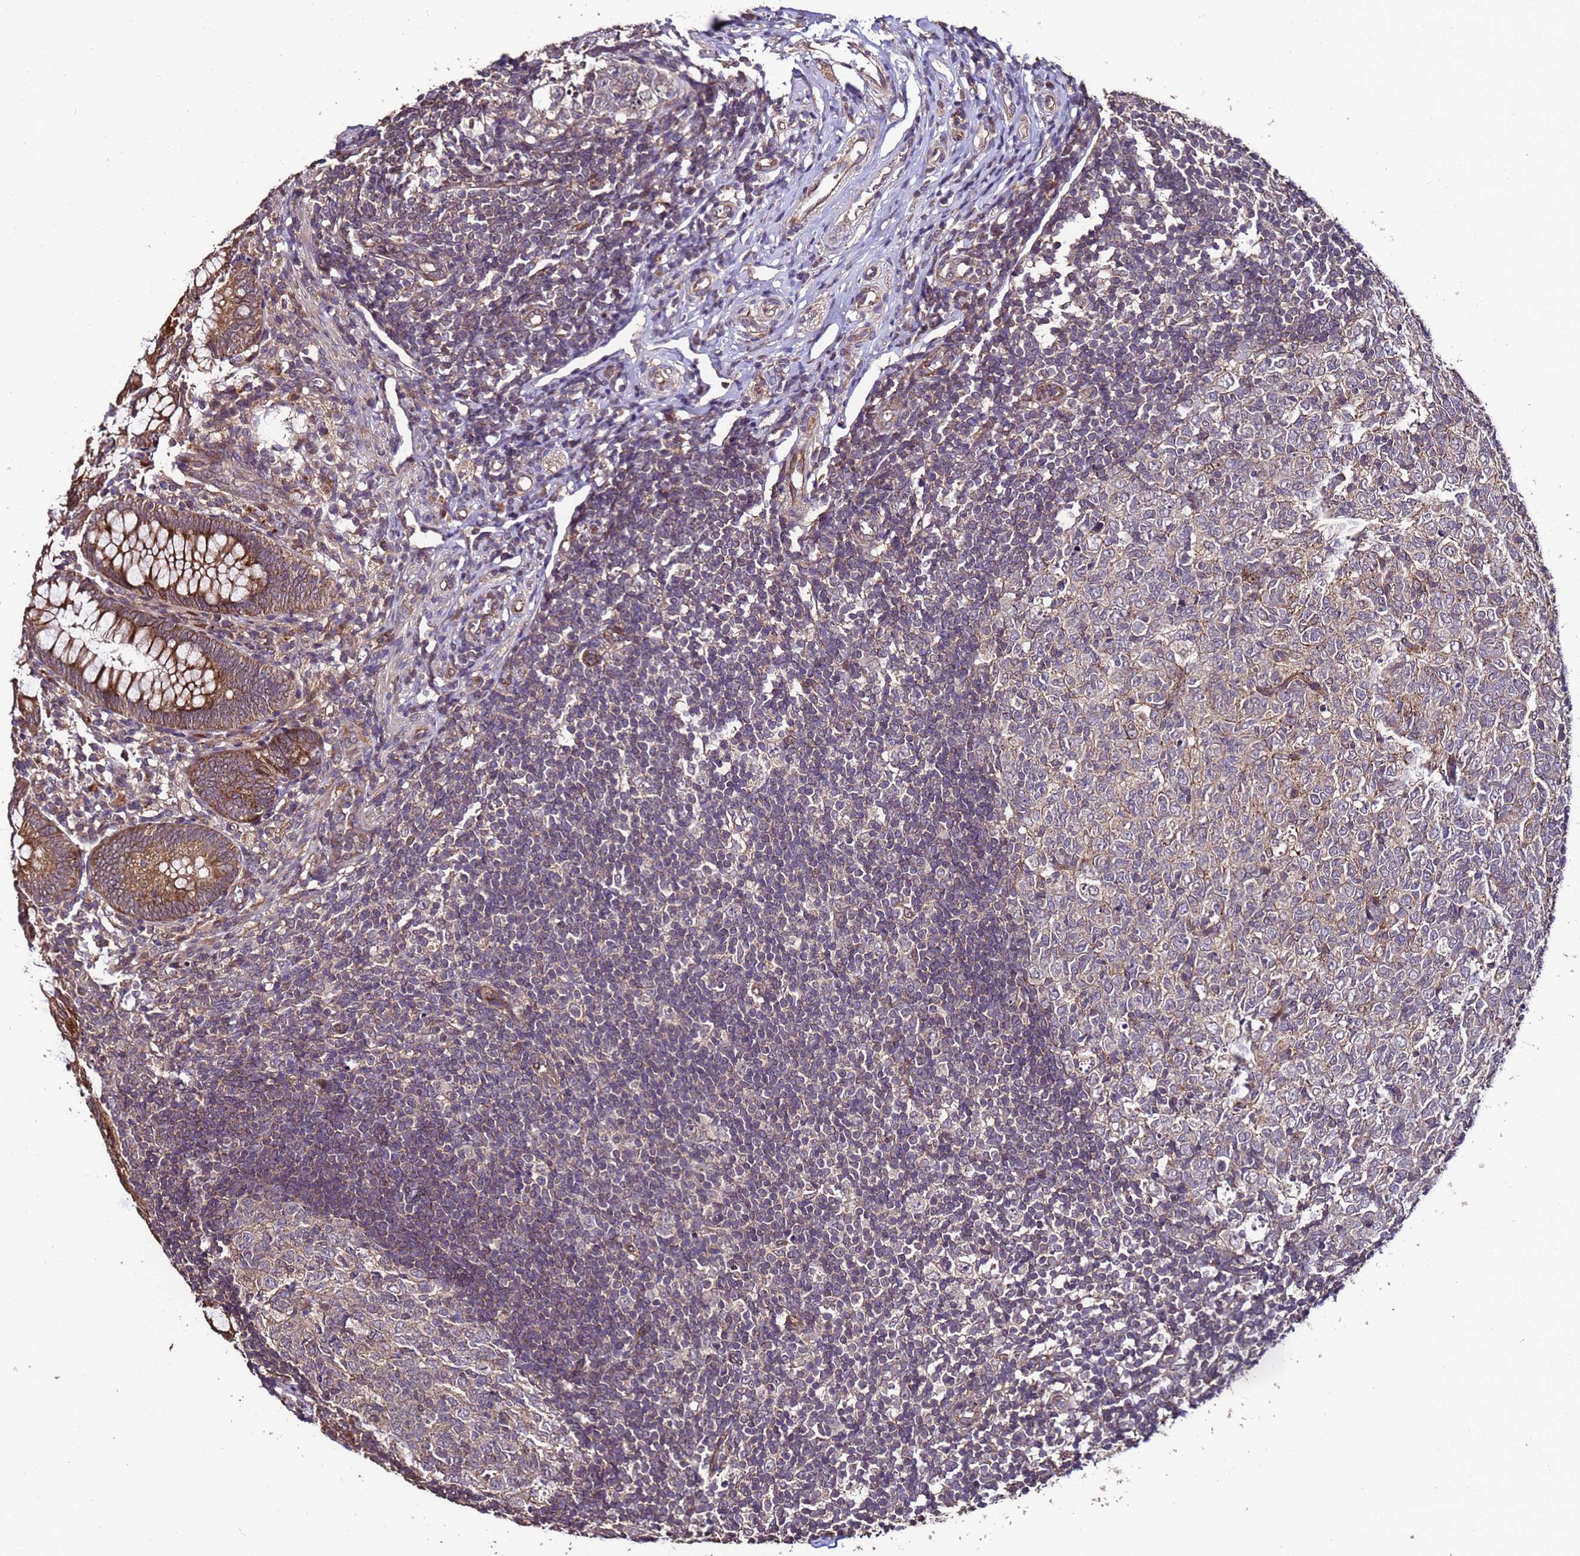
{"staining": {"intensity": "strong", "quantity": ">75%", "location": "cytoplasmic/membranous"}, "tissue": "appendix", "cell_type": "Glandular cells", "image_type": "normal", "snomed": [{"axis": "morphology", "description": "Normal tissue, NOS"}, {"axis": "topography", "description": "Appendix"}], "caption": "Immunohistochemical staining of normal human appendix demonstrates high levels of strong cytoplasmic/membranous staining in about >75% of glandular cells.", "gene": "PRODH", "patient": {"sex": "male", "age": 14}}